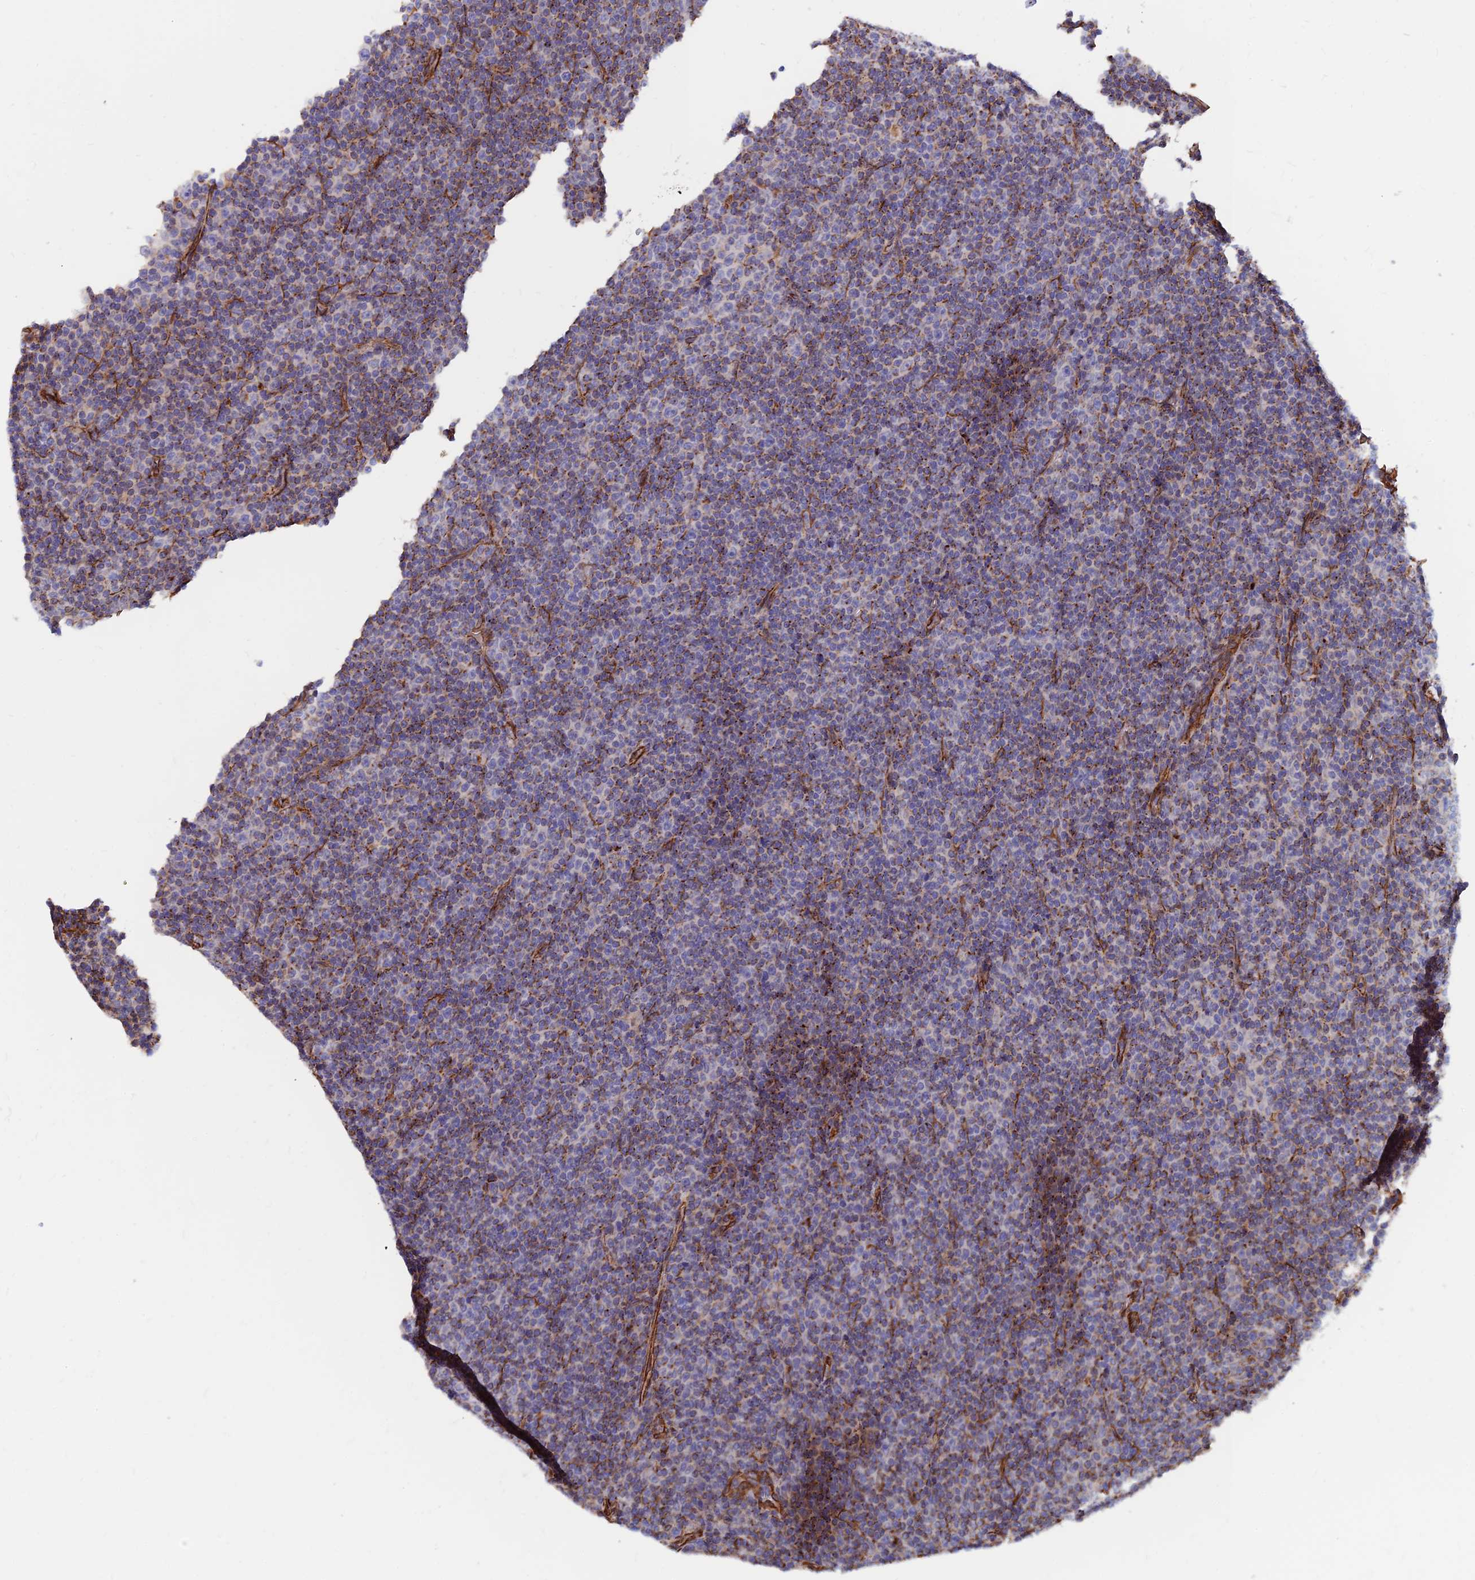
{"staining": {"intensity": "negative", "quantity": "none", "location": "none"}, "tissue": "lymphoma", "cell_type": "Tumor cells", "image_type": "cancer", "snomed": [{"axis": "morphology", "description": "Malignant lymphoma, non-Hodgkin's type, Low grade"}, {"axis": "topography", "description": "Lymph node"}], "caption": "Immunohistochemistry image of lymphoma stained for a protein (brown), which demonstrates no staining in tumor cells.", "gene": "CDK18", "patient": {"sex": "female", "age": 67}}